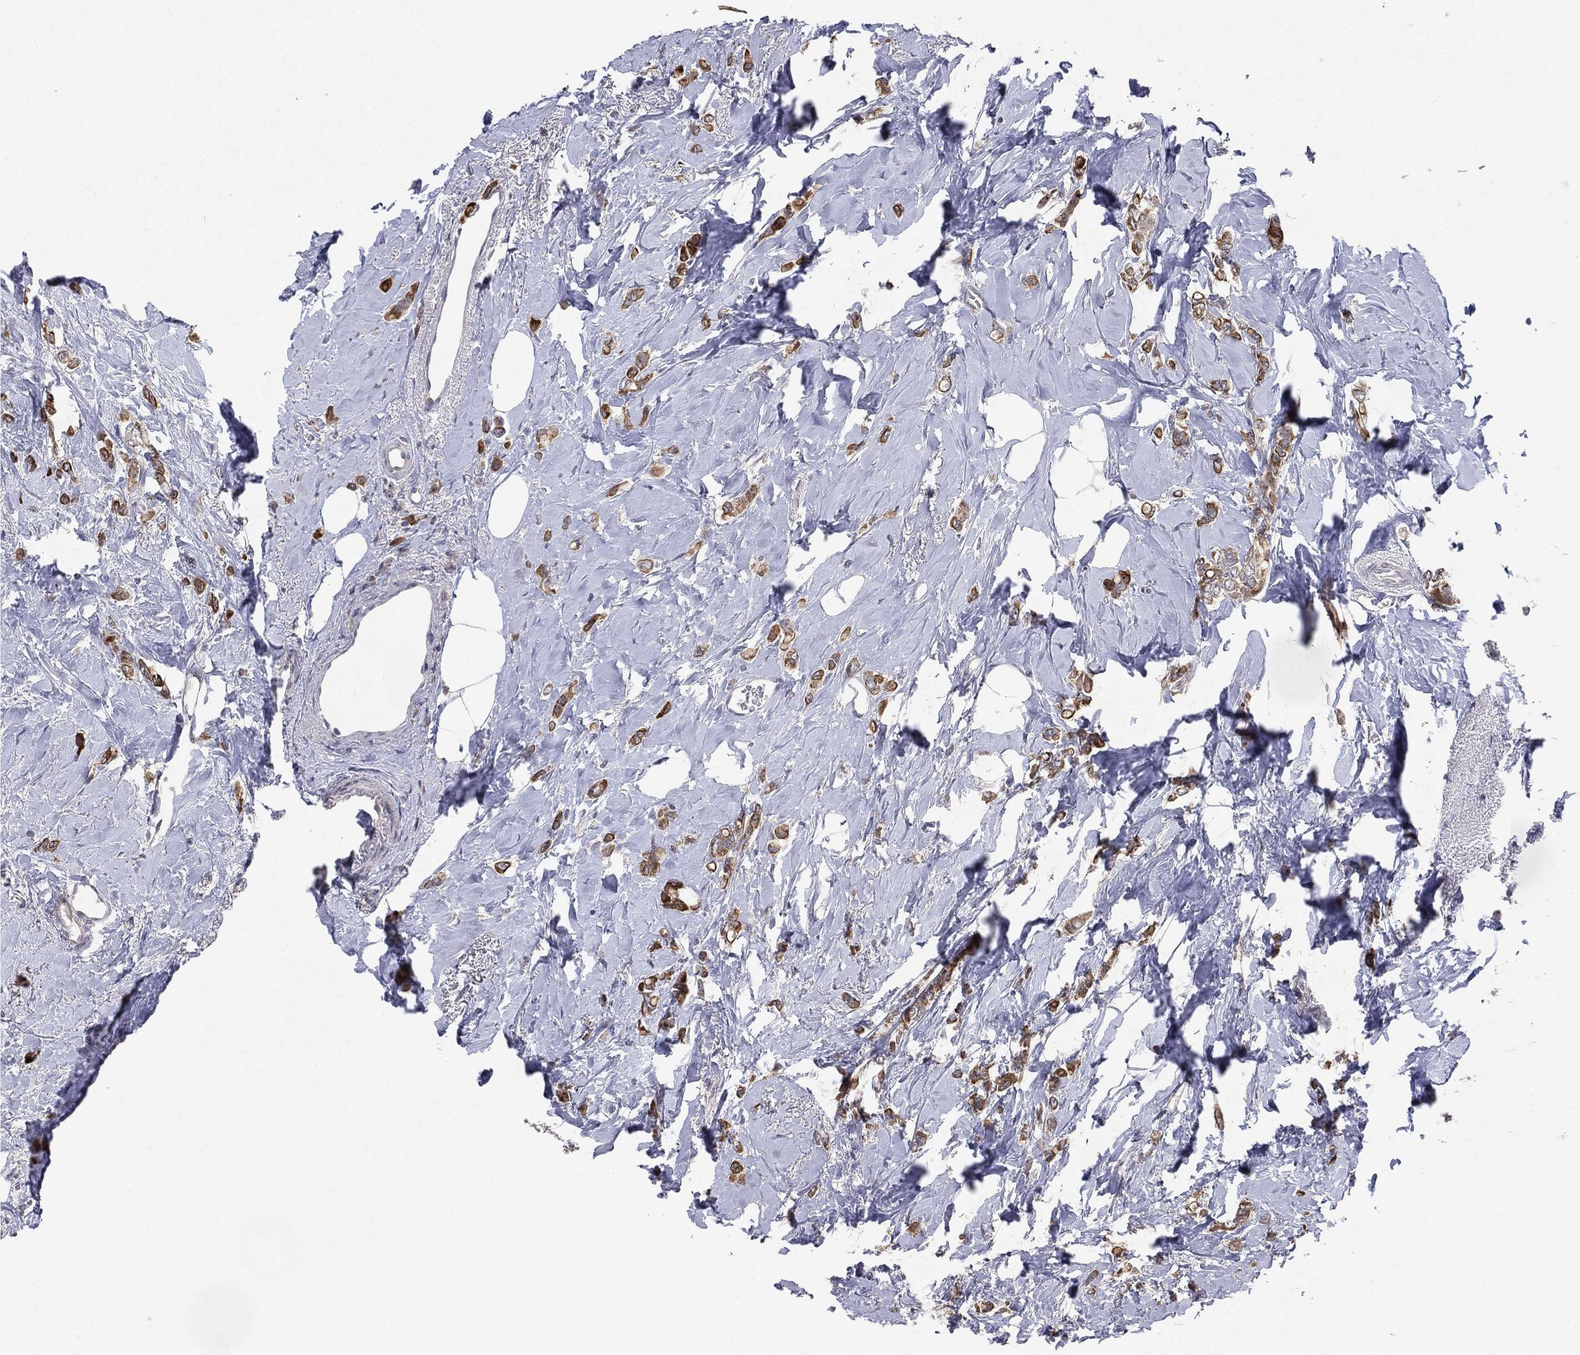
{"staining": {"intensity": "strong", "quantity": "25%-75%", "location": "cytoplasmic/membranous"}, "tissue": "breast cancer", "cell_type": "Tumor cells", "image_type": "cancer", "snomed": [{"axis": "morphology", "description": "Lobular carcinoma"}, {"axis": "topography", "description": "Breast"}], "caption": "Immunohistochemistry (IHC) of breast lobular carcinoma displays high levels of strong cytoplasmic/membranous staining in about 25%-75% of tumor cells.", "gene": "KAT14", "patient": {"sex": "female", "age": 66}}